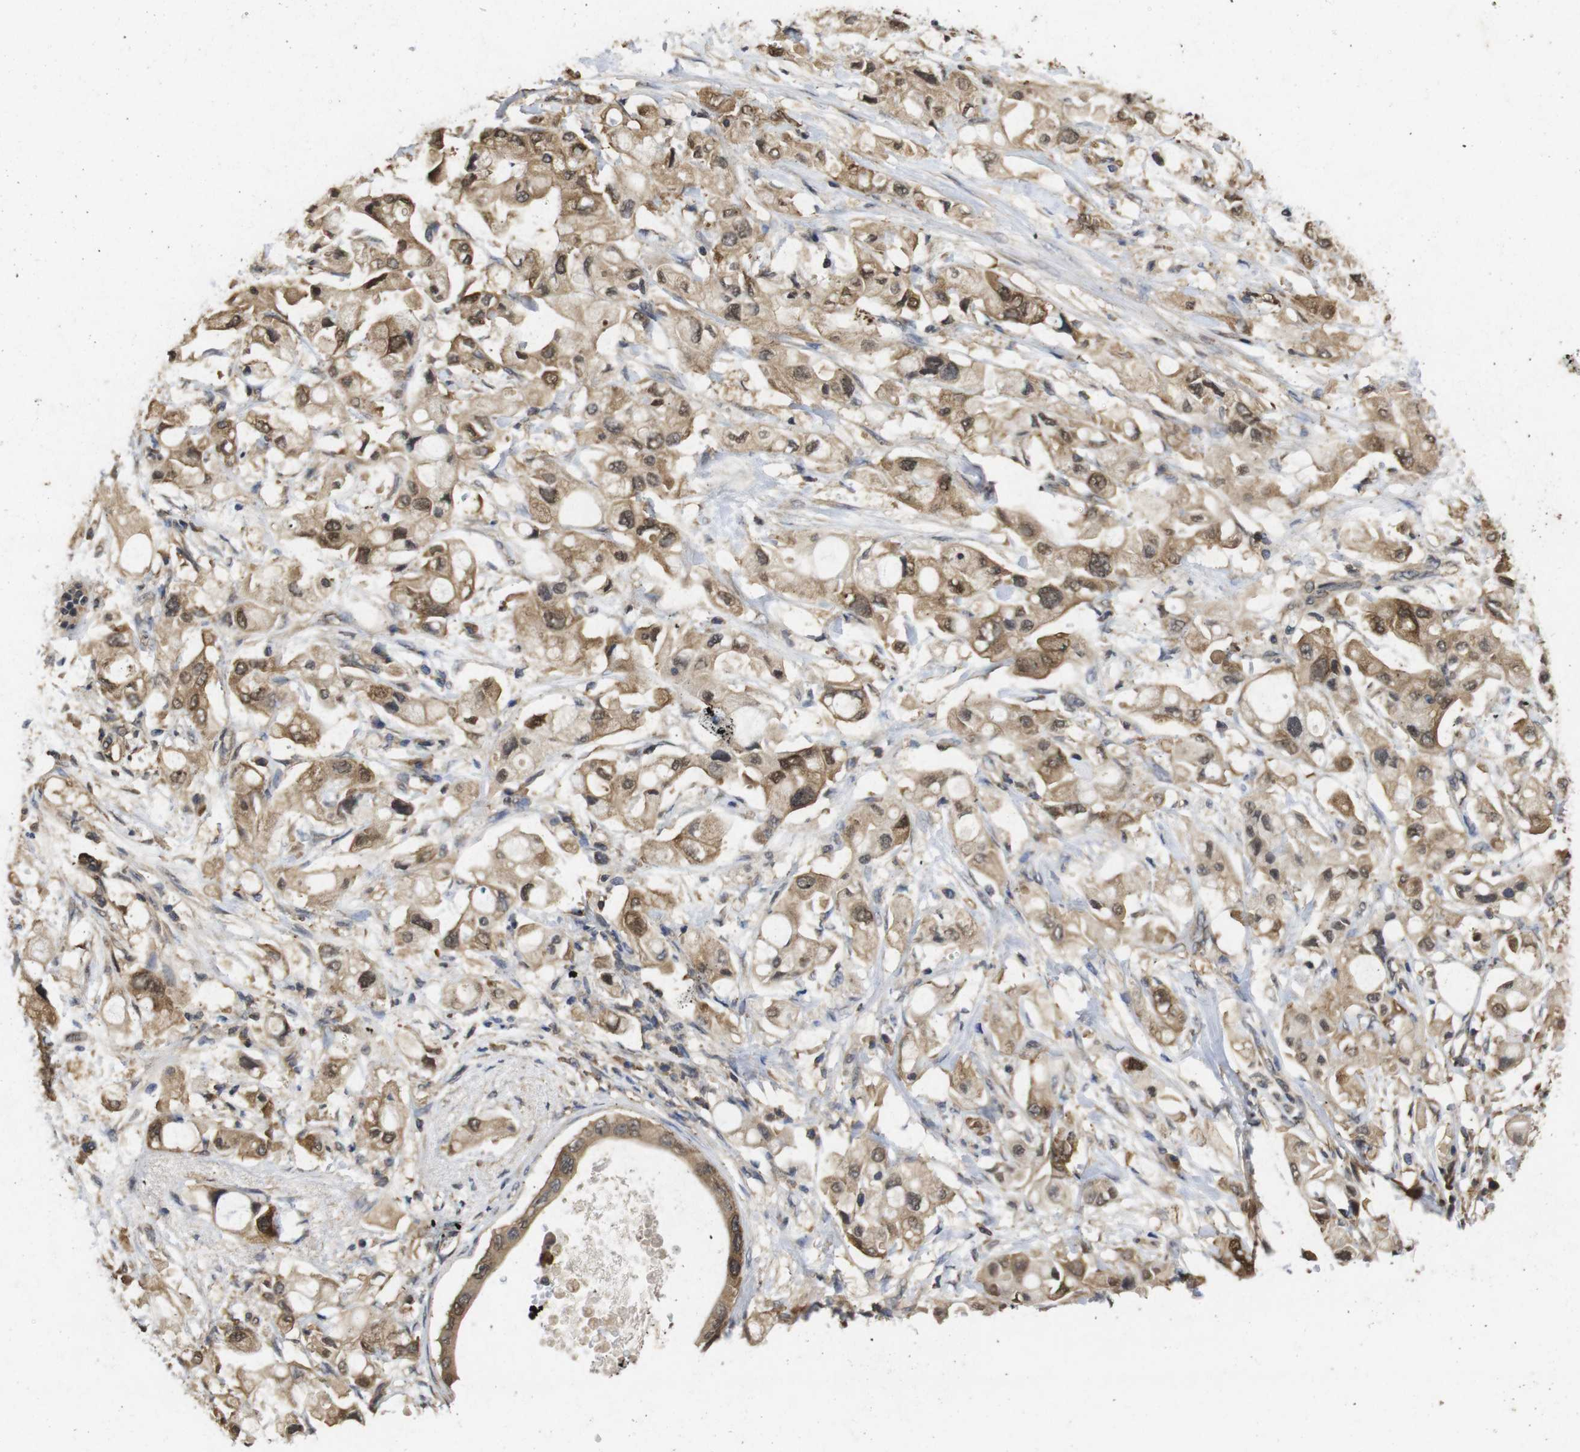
{"staining": {"intensity": "moderate", "quantity": ">75%", "location": "cytoplasmic/membranous,nuclear"}, "tissue": "pancreatic cancer", "cell_type": "Tumor cells", "image_type": "cancer", "snomed": [{"axis": "morphology", "description": "Adenocarcinoma, NOS"}, {"axis": "topography", "description": "Pancreas"}], "caption": "Immunohistochemistry (IHC) micrograph of neoplastic tissue: human adenocarcinoma (pancreatic) stained using IHC demonstrates medium levels of moderate protein expression localized specifically in the cytoplasmic/membranous and nuclear of tumor cells, appearing as a cytoplasmic/membranous and nuclear brown color.", "gene": "SUMO3", "patient": {"sex": "female", "age": 56}}